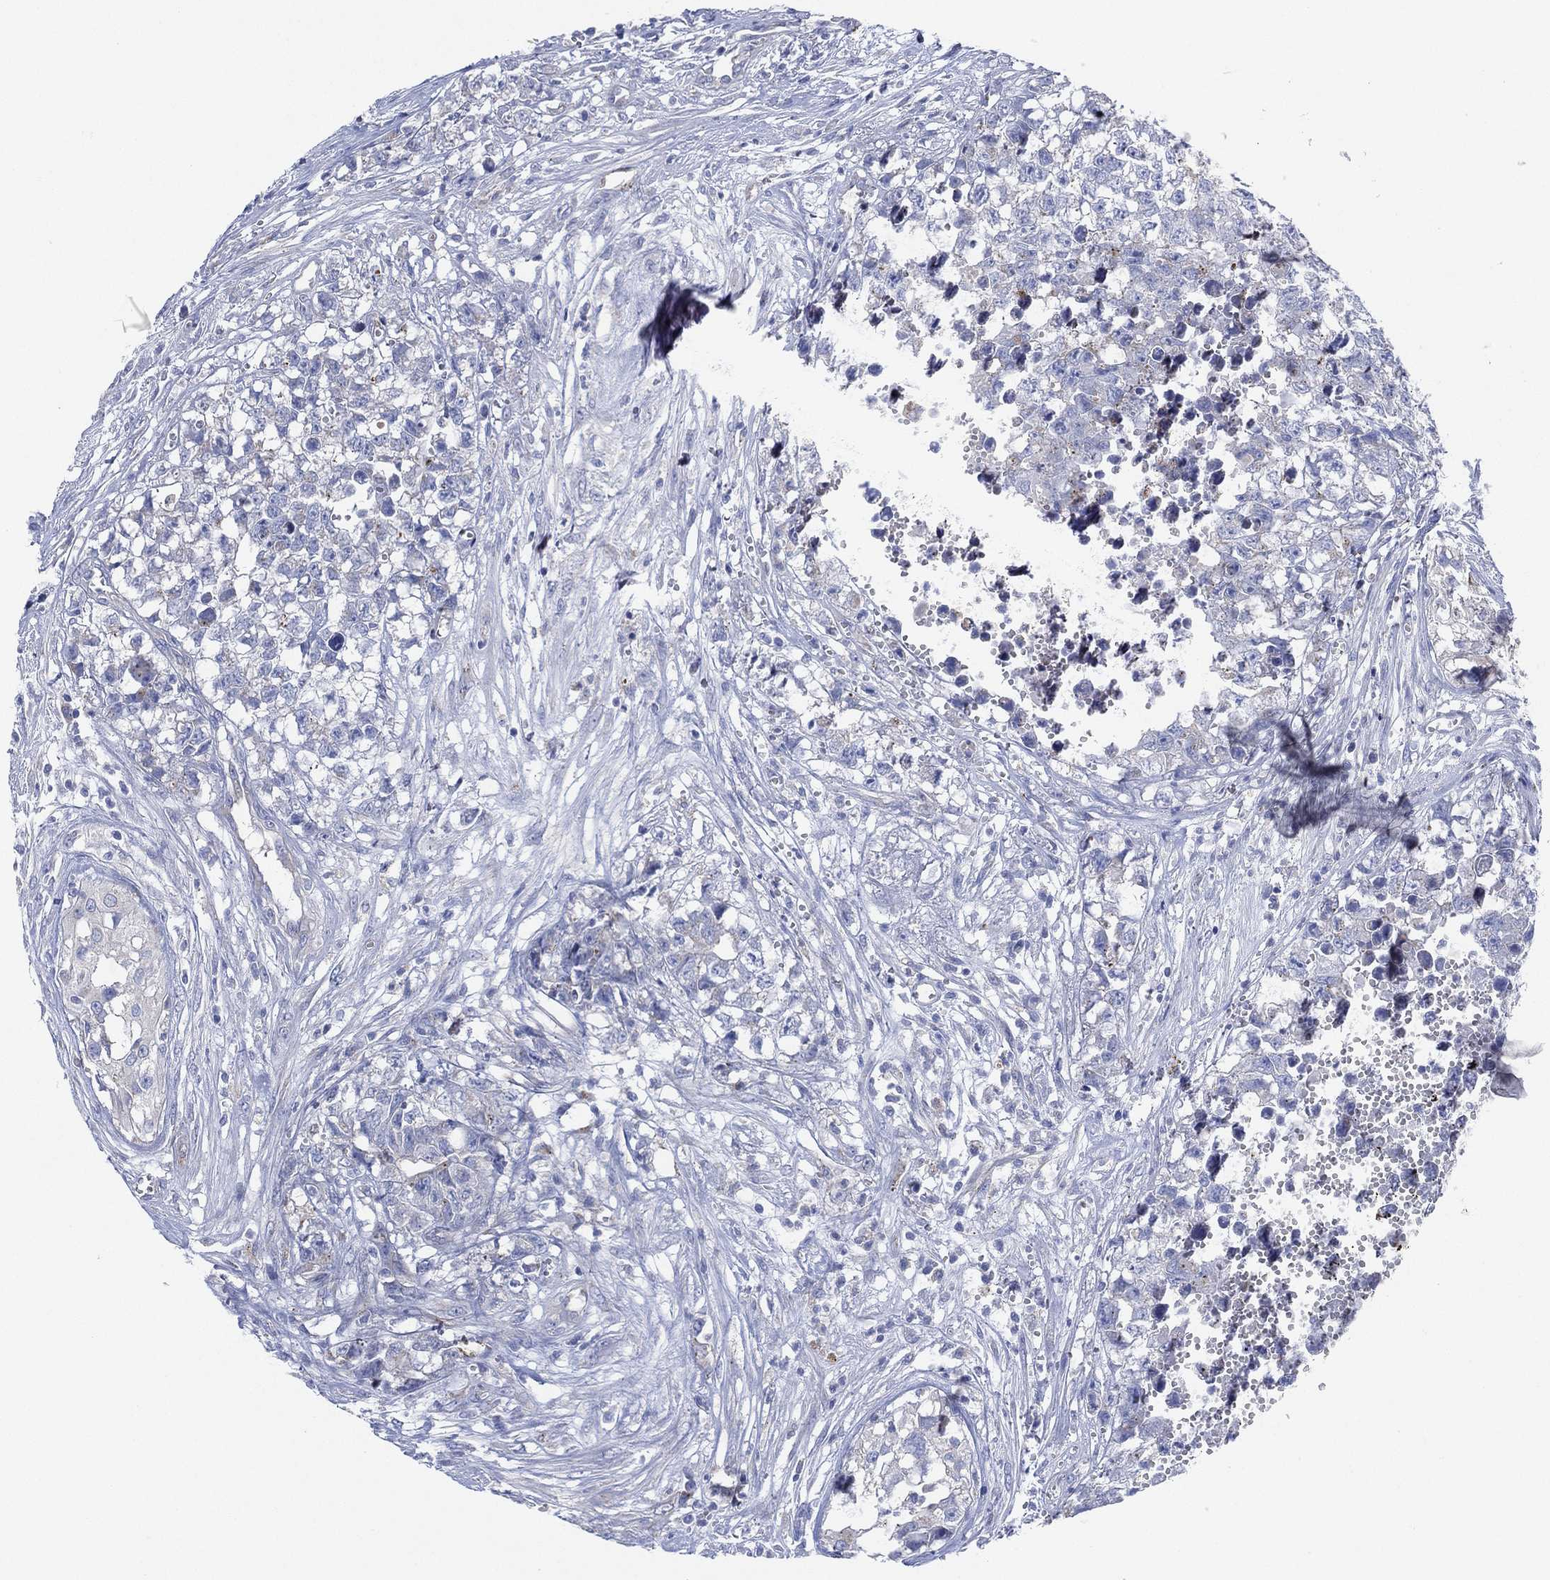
{"staining": {"intensity": "negative", "quantity": "none", "location": "none"}, "tissue": "testis cancer", "cell_type": "Tumor cells", "image_type": "cancer", "snomed": [{"axis": "morphology", "description": "Seminoma, NOS"}, {"axis": "morphology", "description": "Carcinoma, Embryonal, NOS"}, {"axis": "topography", "description": "Testis"}], "caption": "Immunohistochemistry (IHC) photomicrograph of neoplastic tissue: human seminoma (testis) stained with DAB (3,3'-diaminobenzidine) shows no significant protein positivity in tumor cells.", "gene": "GALNS", "patient": {"sex": "male", "age": 22}}